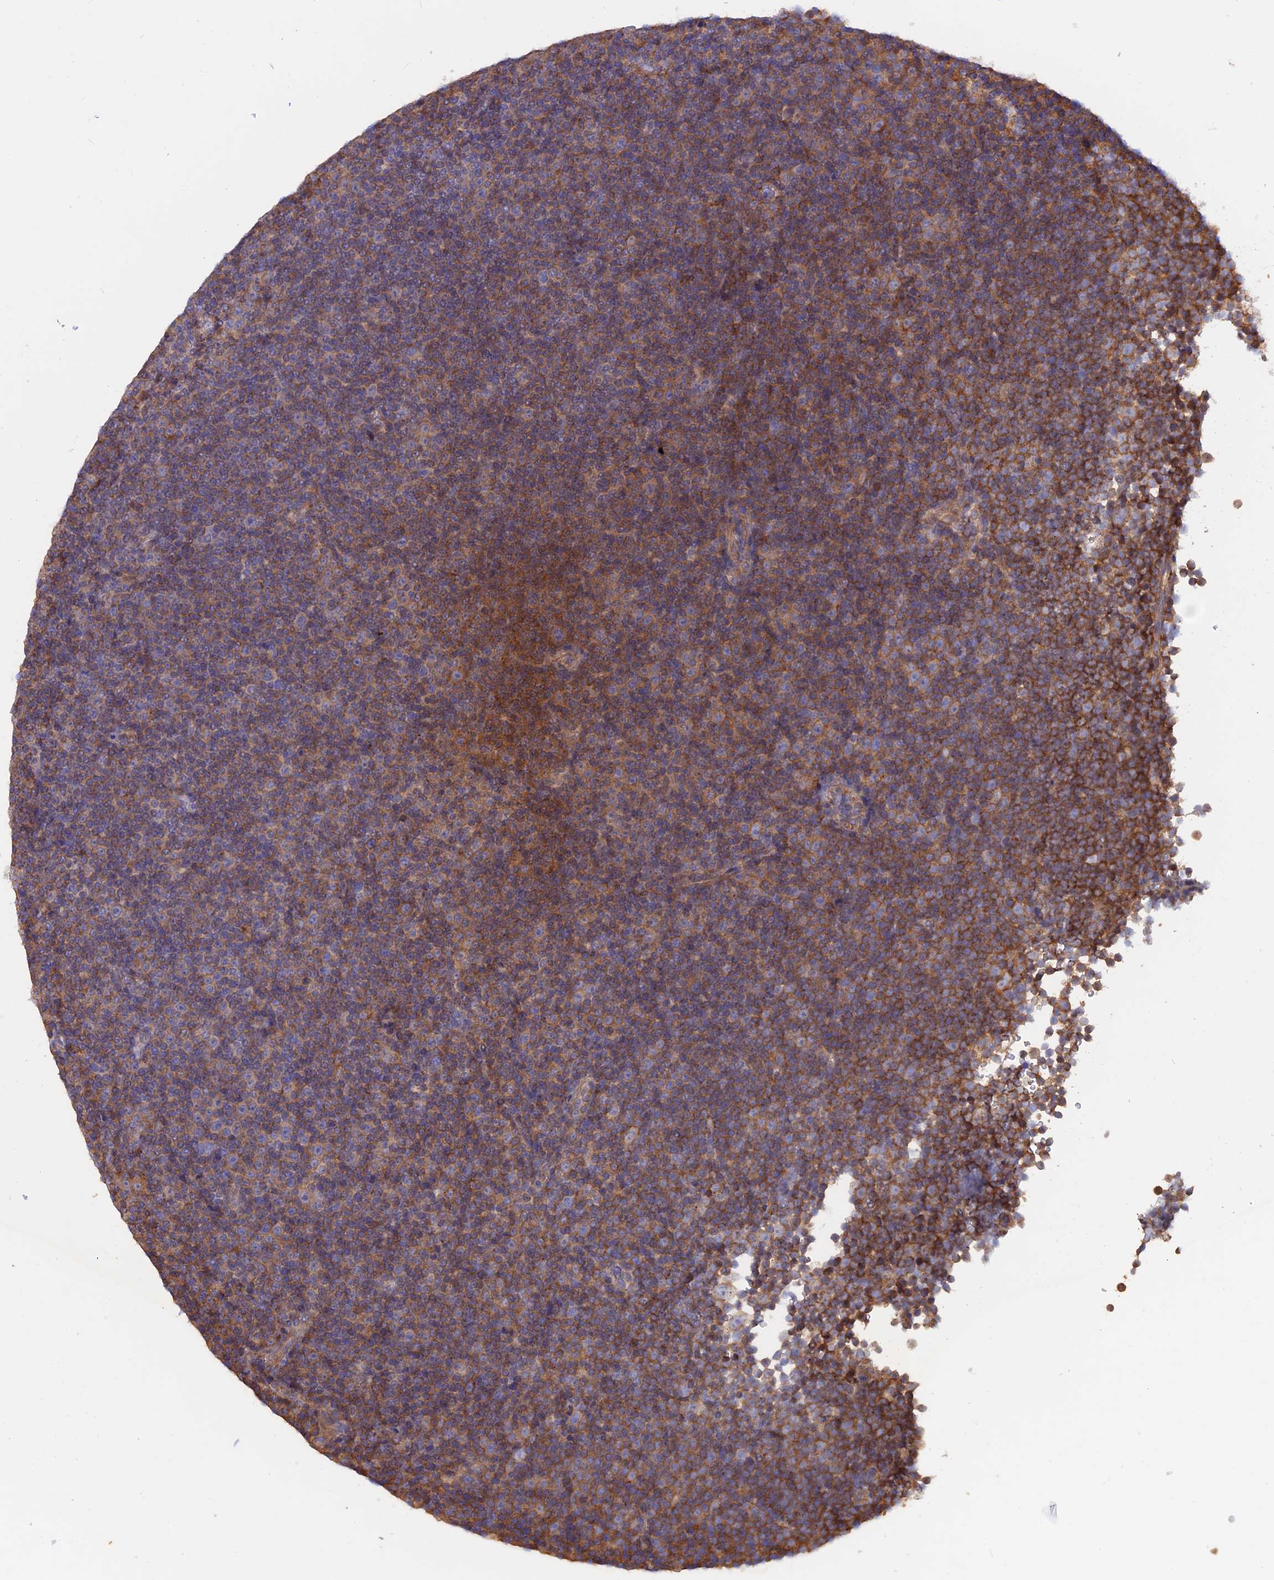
{"staining": {"intensity": "moderate", "quantity": ">75%", "location": "cytoplasmic/membranous"}, "tissue": "lymphoma", "cell_type": "Tumor cells", "image_type": "cancer", "snomed": [{"axis": "morphology", "description": "Malignant lymphoma, non-Hodgkin's type, Low grade"}, {"axis": "topography", "description": "Lymph node"}], "caption": "Human lymphoma stained with a protein marker demonstrates moderate staining in tumor cells.", "gene": "HYCC1", "patient": {"sex": "female", "age": 67}}